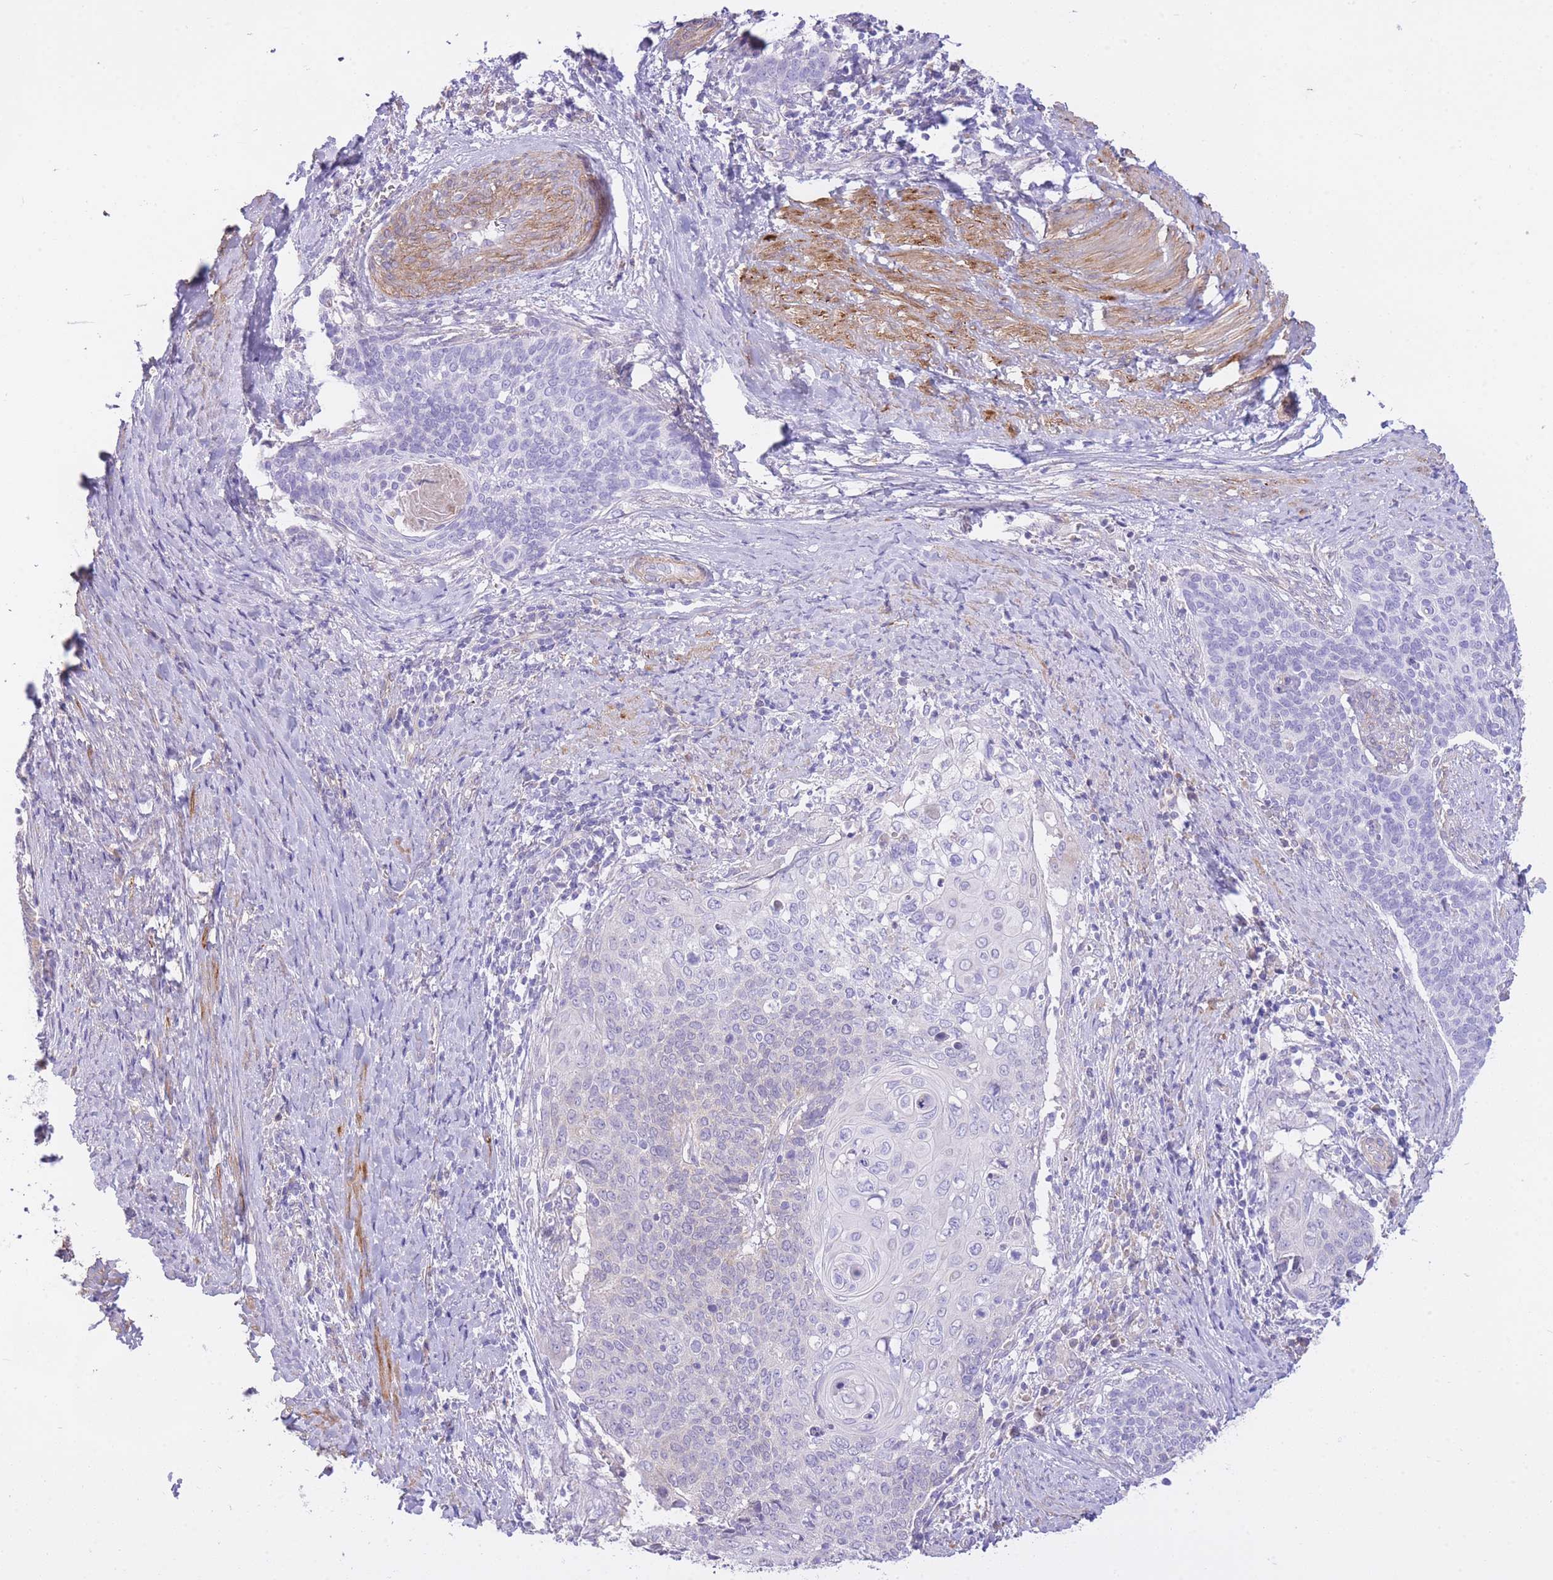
{"staining": {"intensity": "negative", "quantity": "none", "location": "none"}, "tissue": "cervical cancer", "cell_type": "Tumor cells", "image_type": "cancer", "snomed": [{"axis": "morphology", "description": "Squamous cell carcinoma, NOS"}, {"axis": "topography", "description": "Cervix"}], "caption": "An IHC micrograph of squamous cell carcinoma (cervical) is shown. There is no staining in tumor cells of squamous cell carcinoma (cervical).", "gene": "PGM1", "patient": {"sex": "female", "age": 39}}